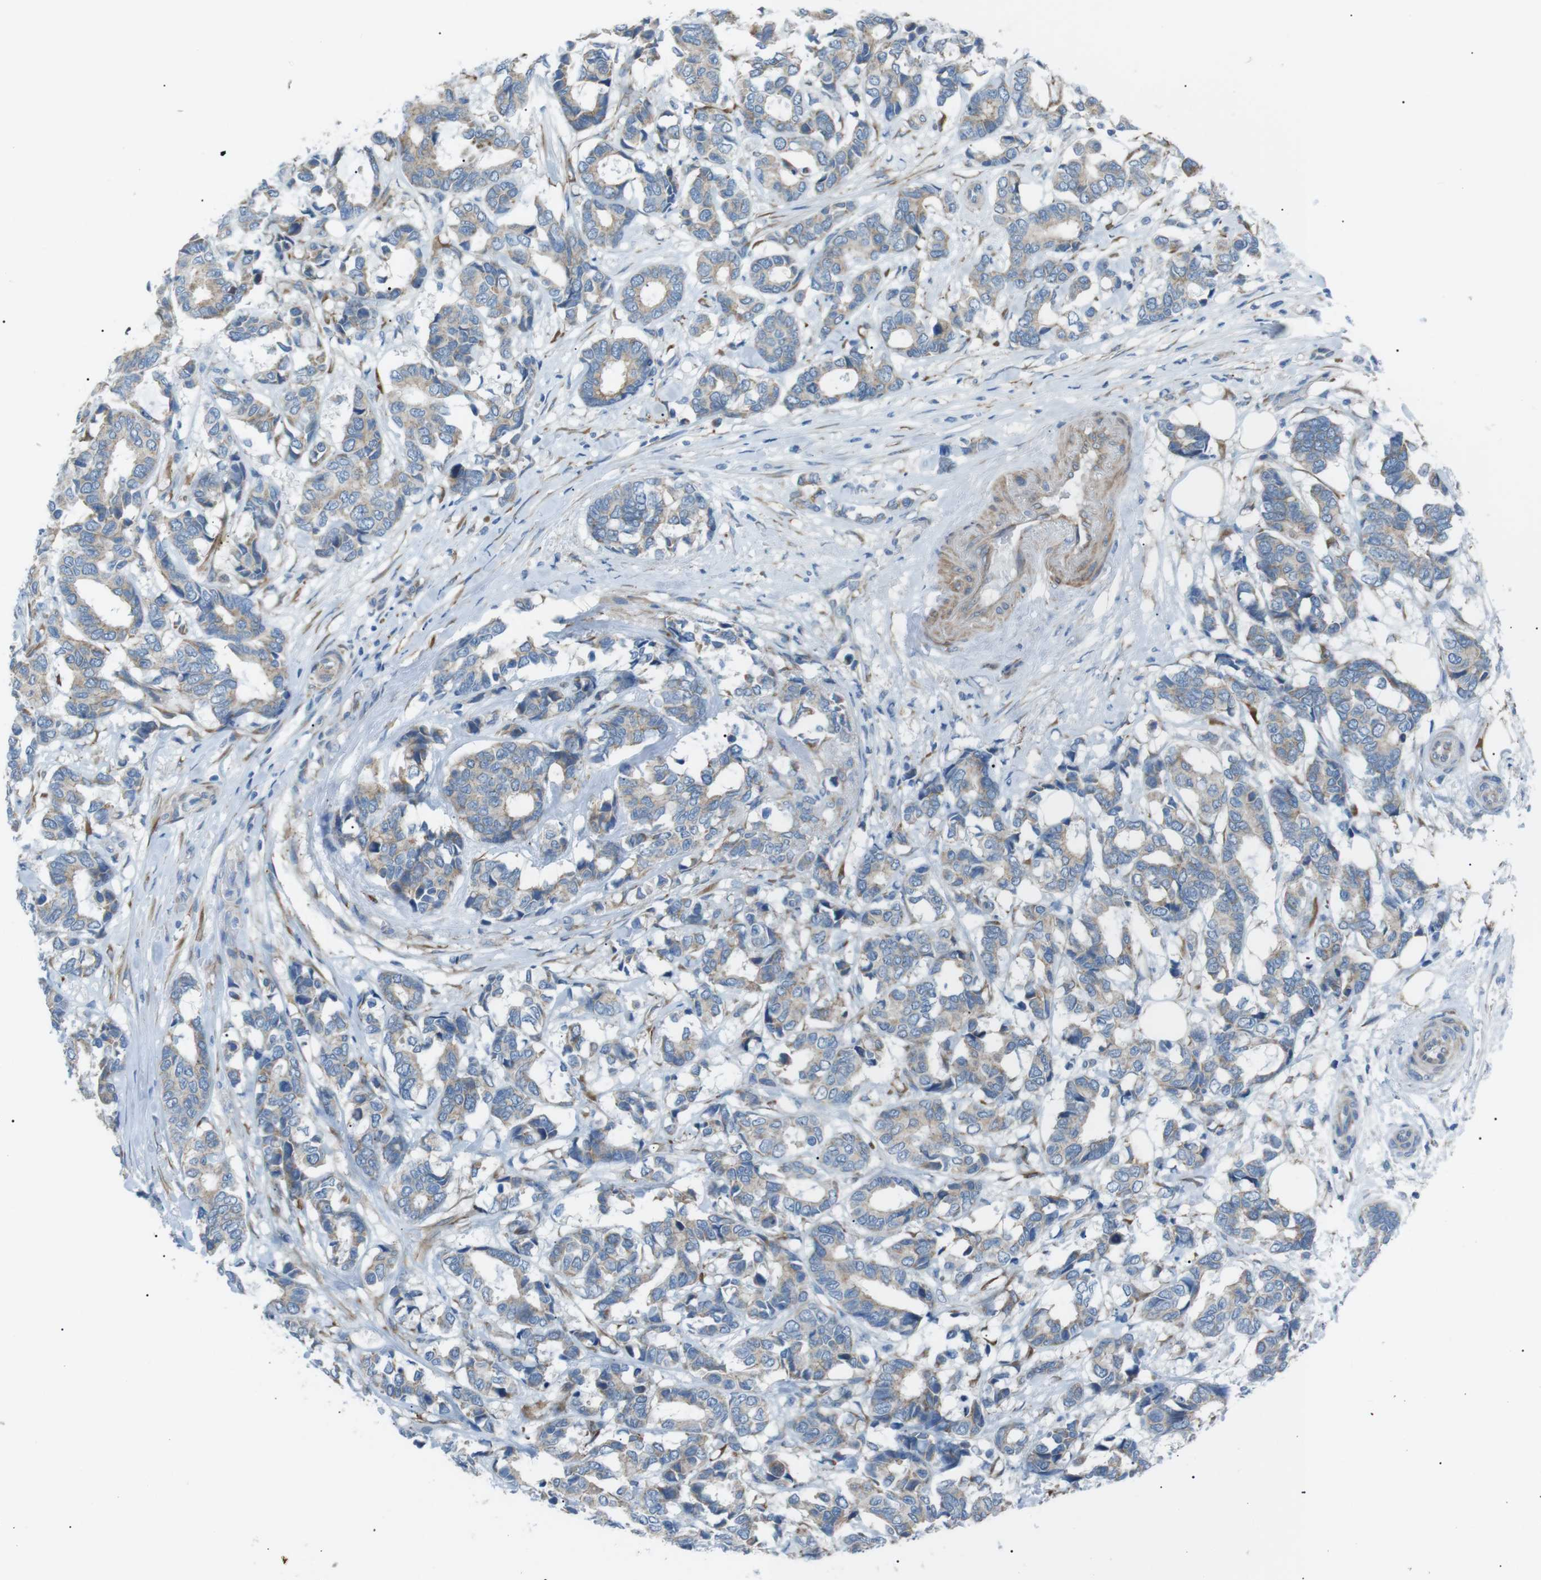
{"staining": {"intensity": "weak", "quantity": "25%-75%", "location": "cytoplasmic/membranous"}, "tissue": "breast cancer", "cell_type": "Tumor cells", "image_type": "cancer", "snomed": [{"axis": "morphology", "description": "Duct carcinoma"}, {"axis": "topography", "description": "Breast"}], "caption": "Immunohistochemical staining of breast cancer displays low levels of weak cytoplasmic/membranous positivity in approximately 25%-75% of tumor cells.", "gene": "MTARC2", "patient": {"sex": "female", "age": 87}}